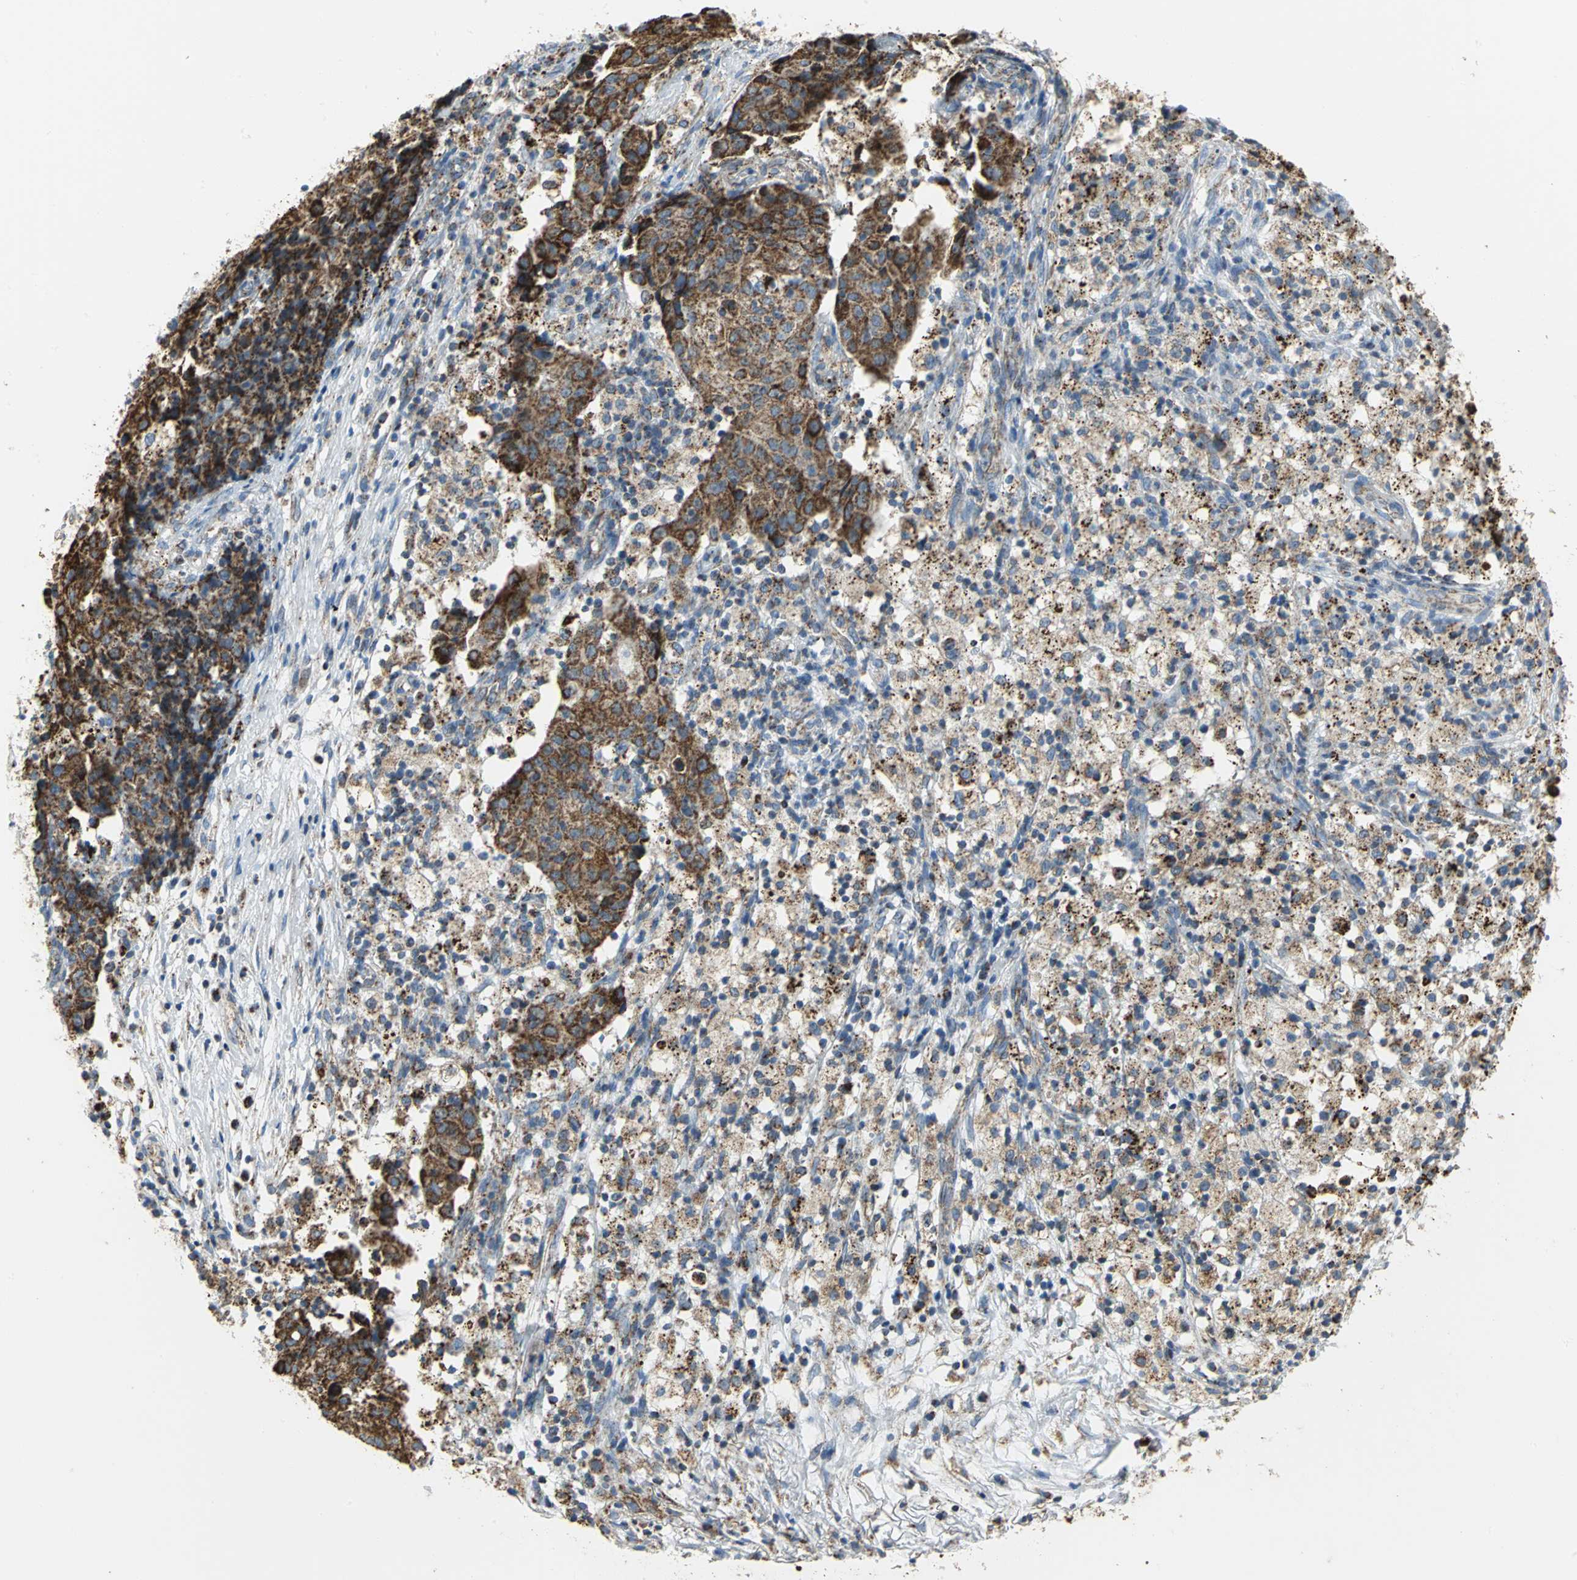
{"staining": {"intensity": "moderate", "quantity": ">75%", "location": "cytoplasmic/membranous"}, "tissue": "ovarian cancer", "cell_type": "Tumor cells", "image_type": "cancer", "snomed": [{"axis": "morphology", "description": "Carcinoma, endometroid"}, {"axis": "topography", "description": "Ovary"}], "caption": "Approximately >75% of tumor cells in ovarian endometroid carcinoma reveal moderate cytoplasmic/membranous protein positivity as visualized by brown immunohistochemical staining.", "gene": "NTRK1", "patient": {"sex": "female", "age": 42}}